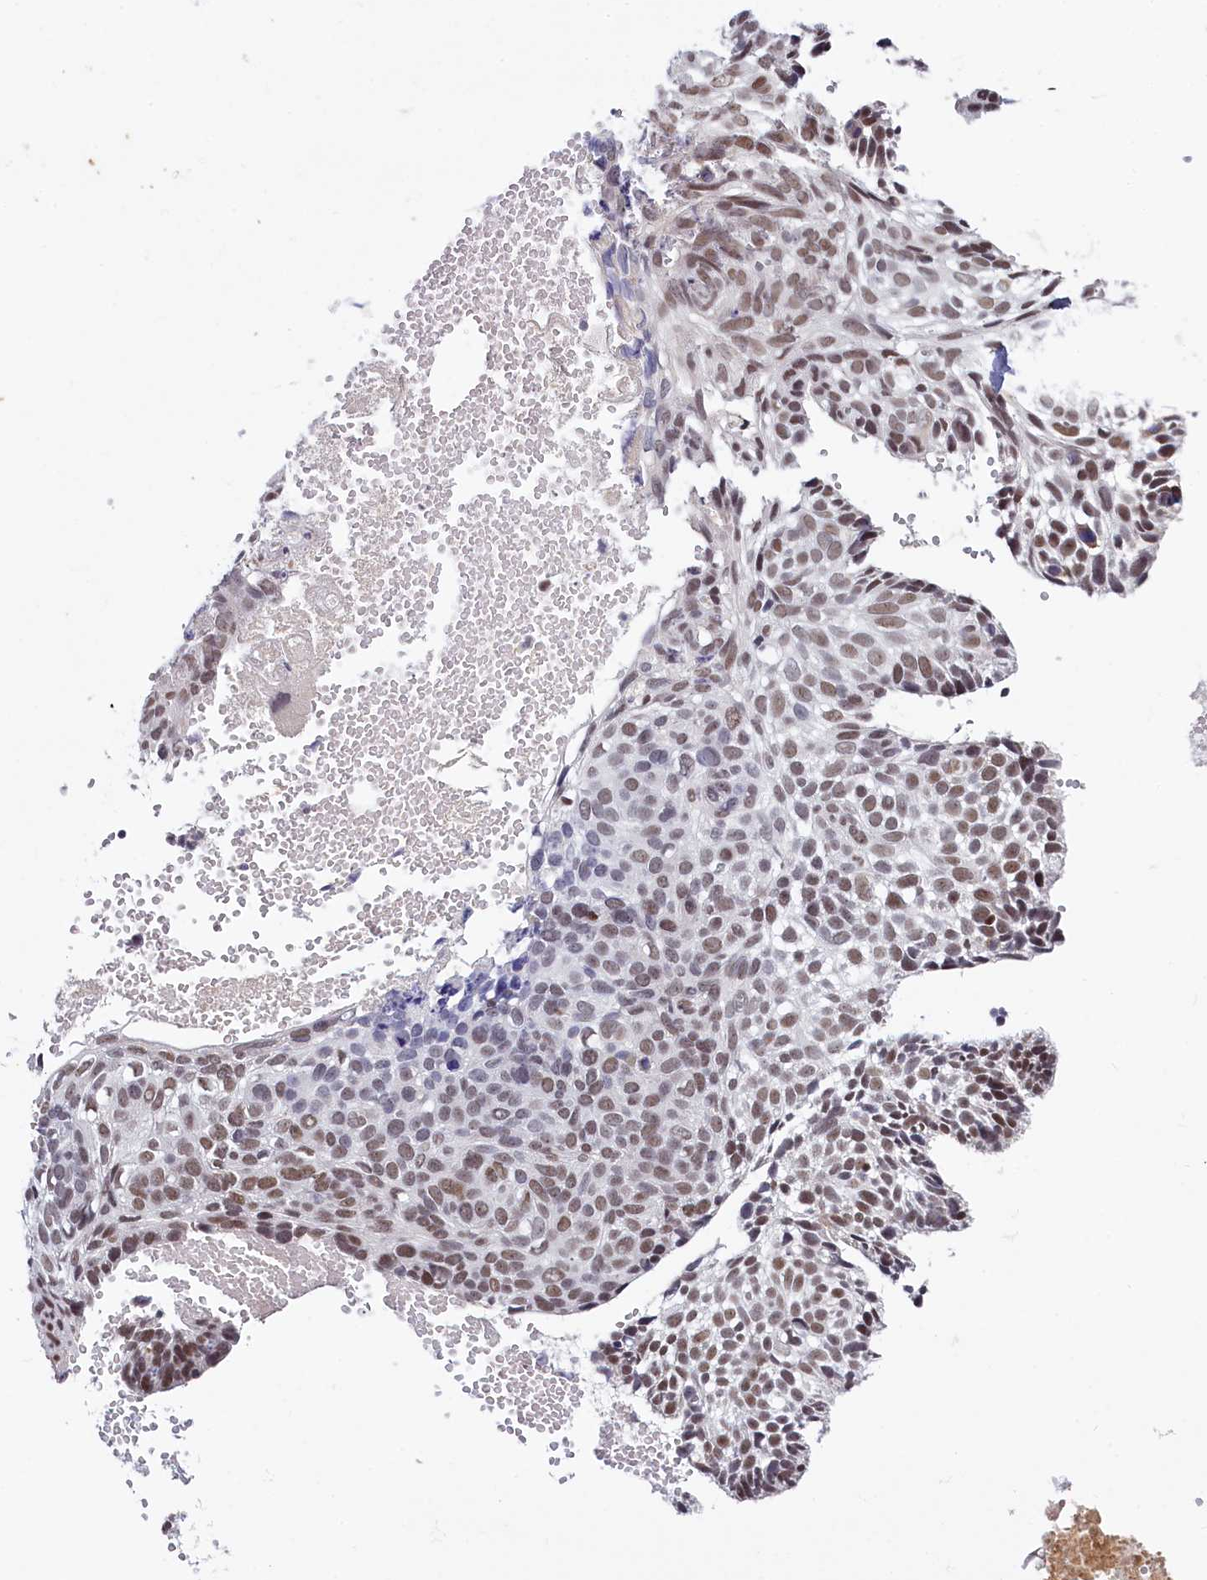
{"staining": {"intensity": "moderate", "quantity": "25%-75%", "location": "nuclear"}, "tissue": "skin cancer", "cell_type": "Tumor cells", "image_type": "cancer", "snomed": [{"axis": "morphology", "description": "Normal tissue, NOS"}, {"axis": "morphology", "description": "Basal cell carcinoma"}, {"axis": "topography", "description": "Skin"}], "caption": "Immunohistochemical staining of skin cancer (basal cell carcinoma) shows medium levels of moderate nuclear expression in about 25%-75% of tumor cells.", "gene": "PPHLN1", "patient": {"sex": "male", "age": 66}}